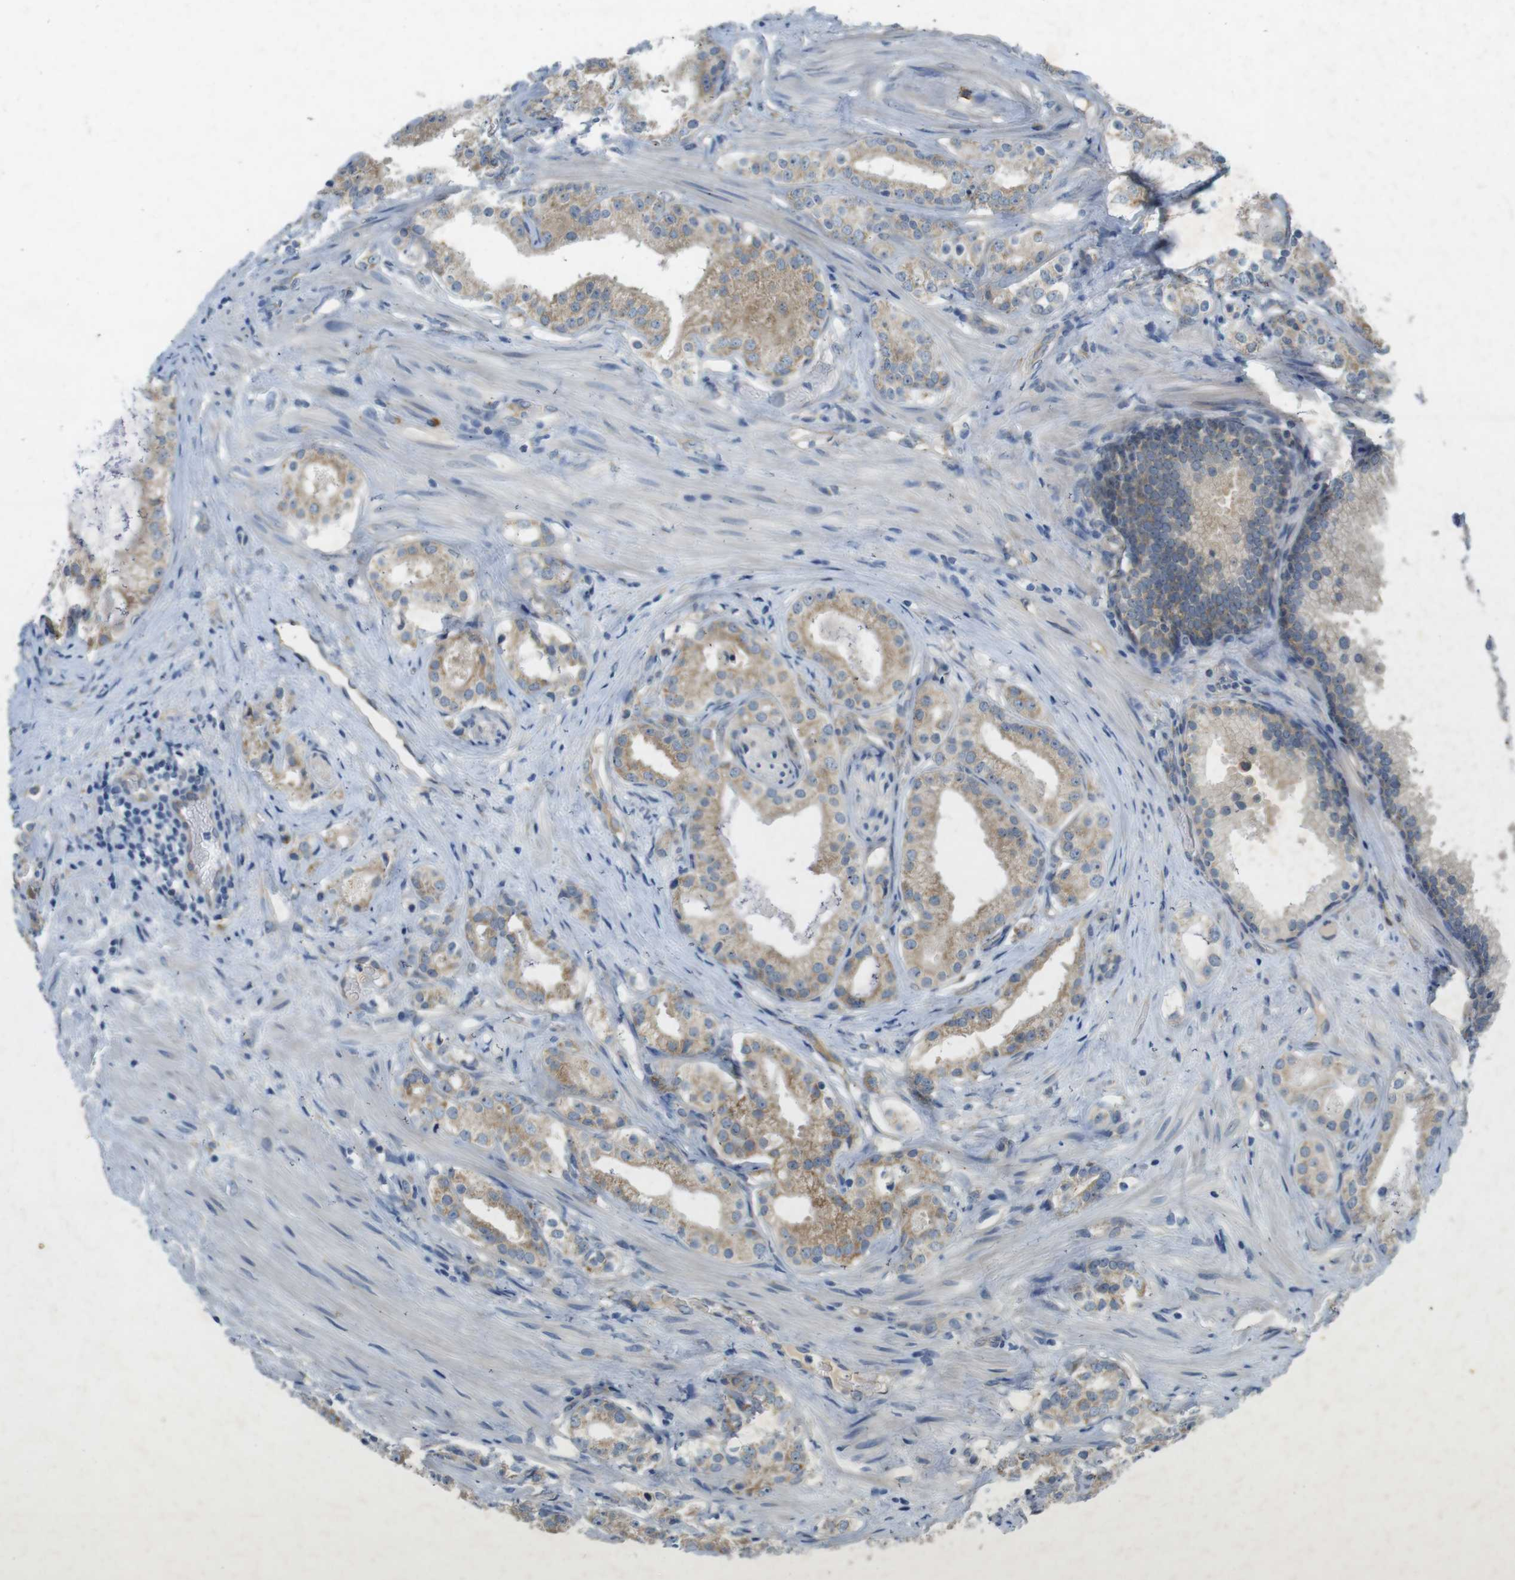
{"staining": {"intensity": "moderate", "quantity": ">75%", "location": "cytoplasmic/membranous"}, "tissue": "prostate cancer", "cell_type": "Tumor cells", "image_type": "cancer", "snomed": [{"axis": "morphology", "description": "Adenocarcinoma, Low grade"}, {"axis": "topography", "description": "Prostate"}], "caption": "A brown stain highlights moderate cytoplasmic/membranous expression of a protein in prostate cancer (adenocarcinoma (low-grade)) tumor cells.", "gene": "FLCN", "patient": {"sex": "male", "age": 59}}